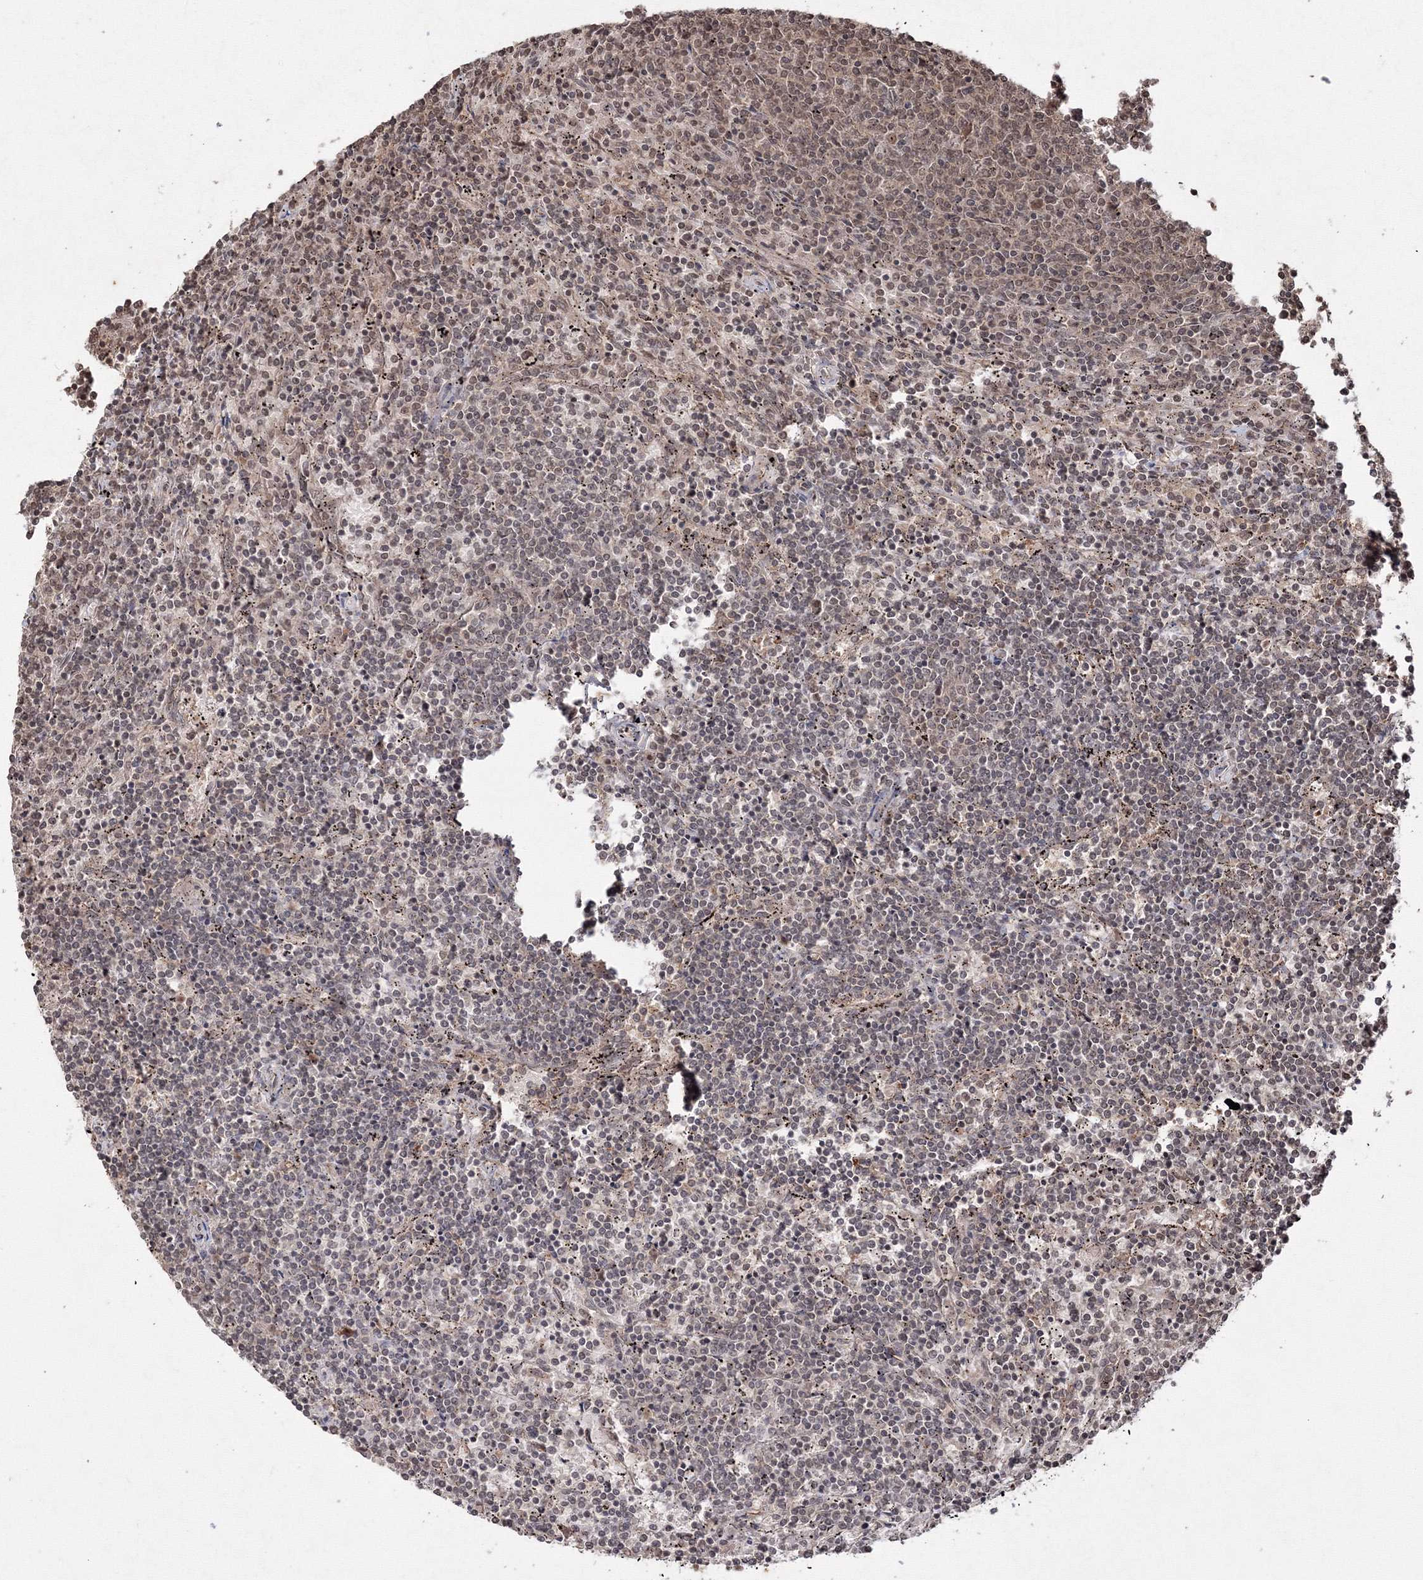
{"staining": {"intensity": "weak", "quantity": "25%-75%", "location": "nuclear"}, "tissue": "lymphoma", "cell_type": "Tumor cells", "image_type": "cancer", "snomed": [{"axis": "morphology", "description": "Malignant lymphoma, non-Hodgkin's type, Low grade"}, {"axis": "topography", "description": "Spleen"}], "caption": "The immunohistochemical stain shows weak nuclear positivity in tumor cells of lymphoma tissue. (Brightfield microscopy of DAB IHC at high magnification).", "gene": "PEX13", "patient": {"sex": "female", "age": 50}}